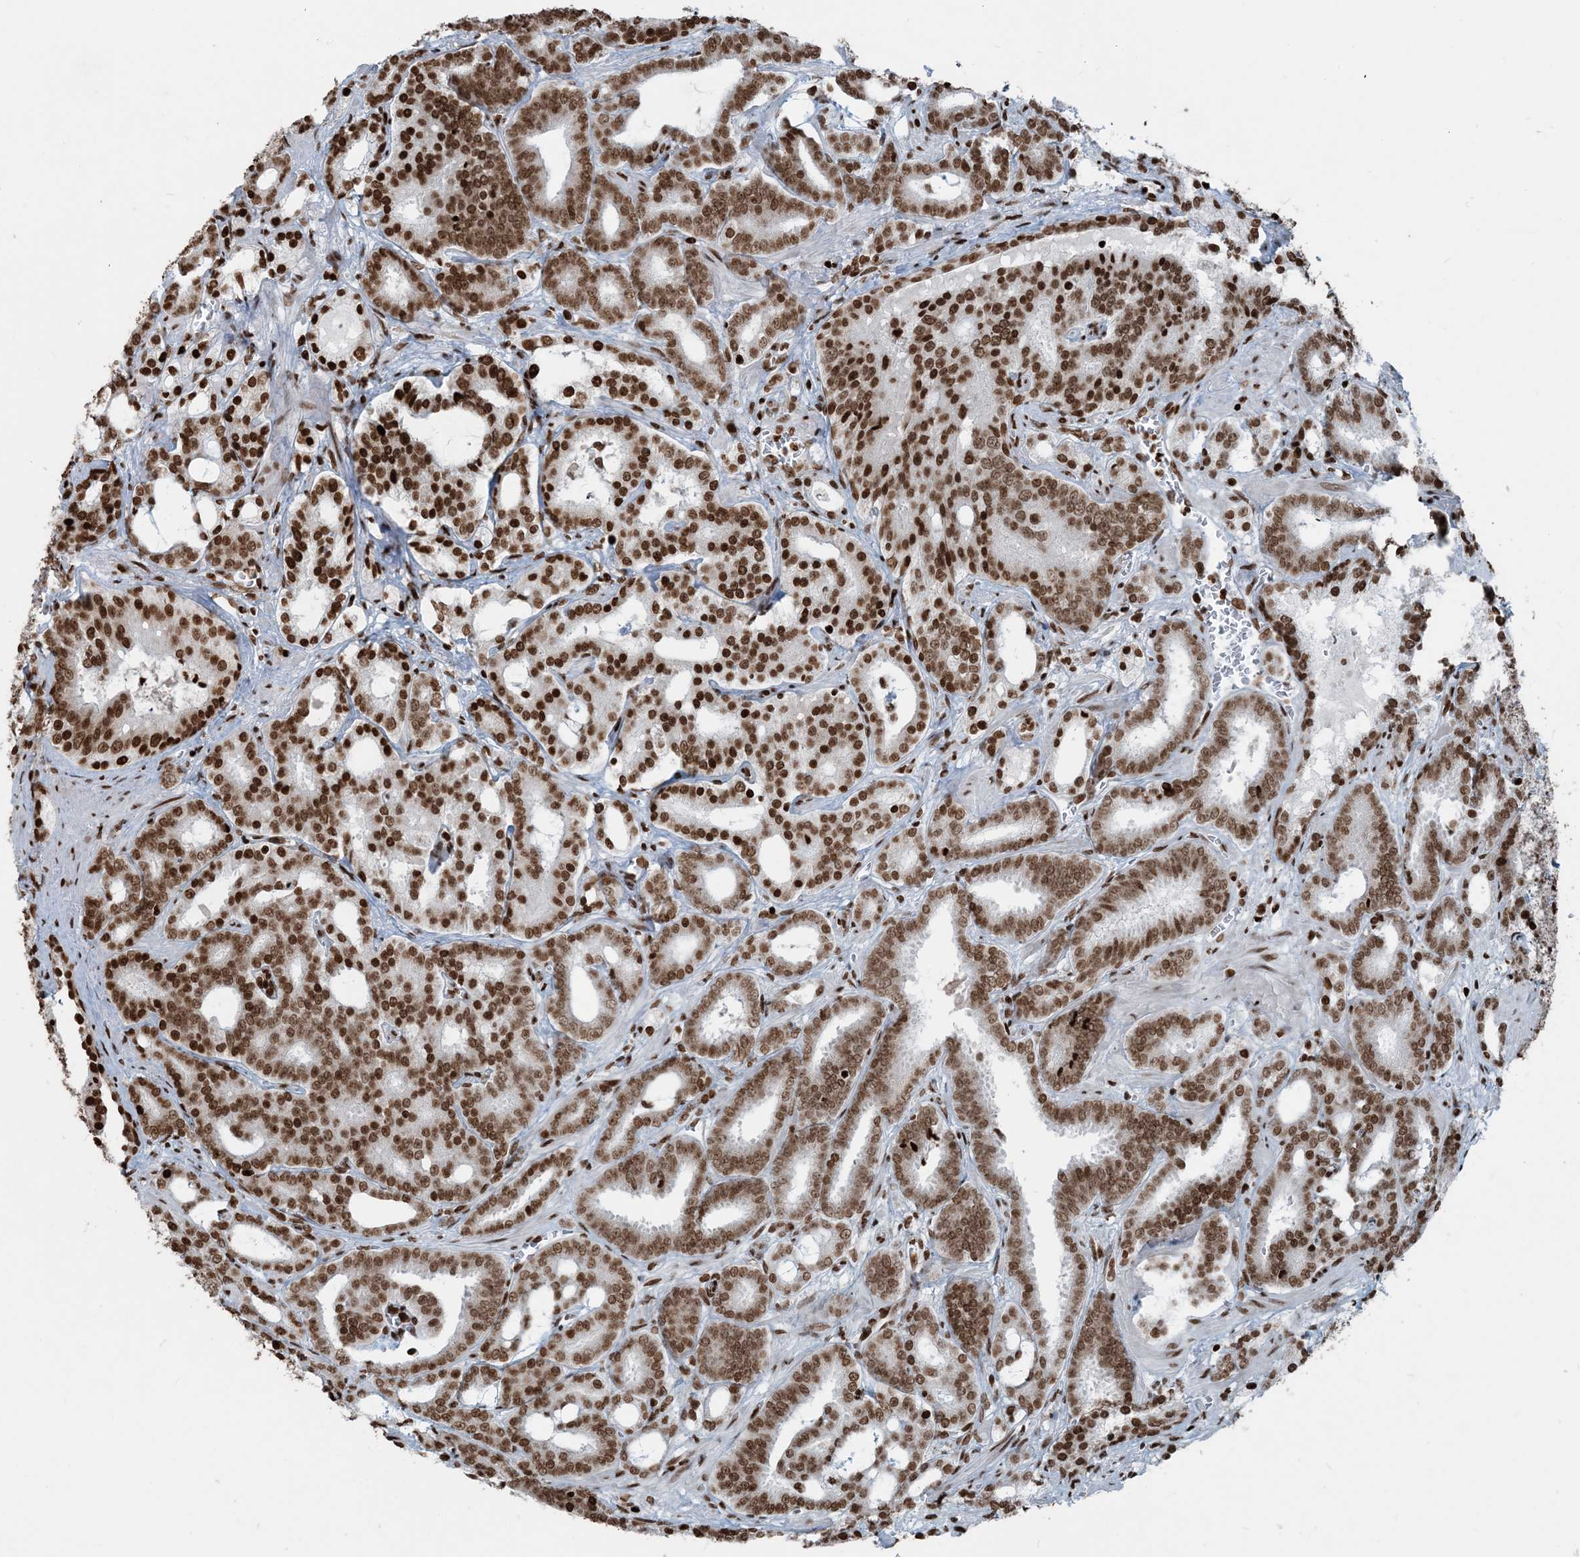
{"staining": {"intensity": "moderate", "quantity": ">75%", "location": "nuclear"}, "tissue": "prostate cancer", "cell_type": "Tumor cells", "image_type": "cancer", "snomed": [{"axis": "morphology", "description": "Adenocarcinoma, High grade"}, {"axis": "topography", "description": "Prostate and seminal vesicle, NOS"}], "caption": "Immunohistochemistry (IHC) of prostate cancer (adenocarcinoma (high-grade)) reveals medium levels of moderate nuclear expression in about >75% of tumor cells.", "gene": "H3-3B", "patient": {"sex": "male", "age": 67}}